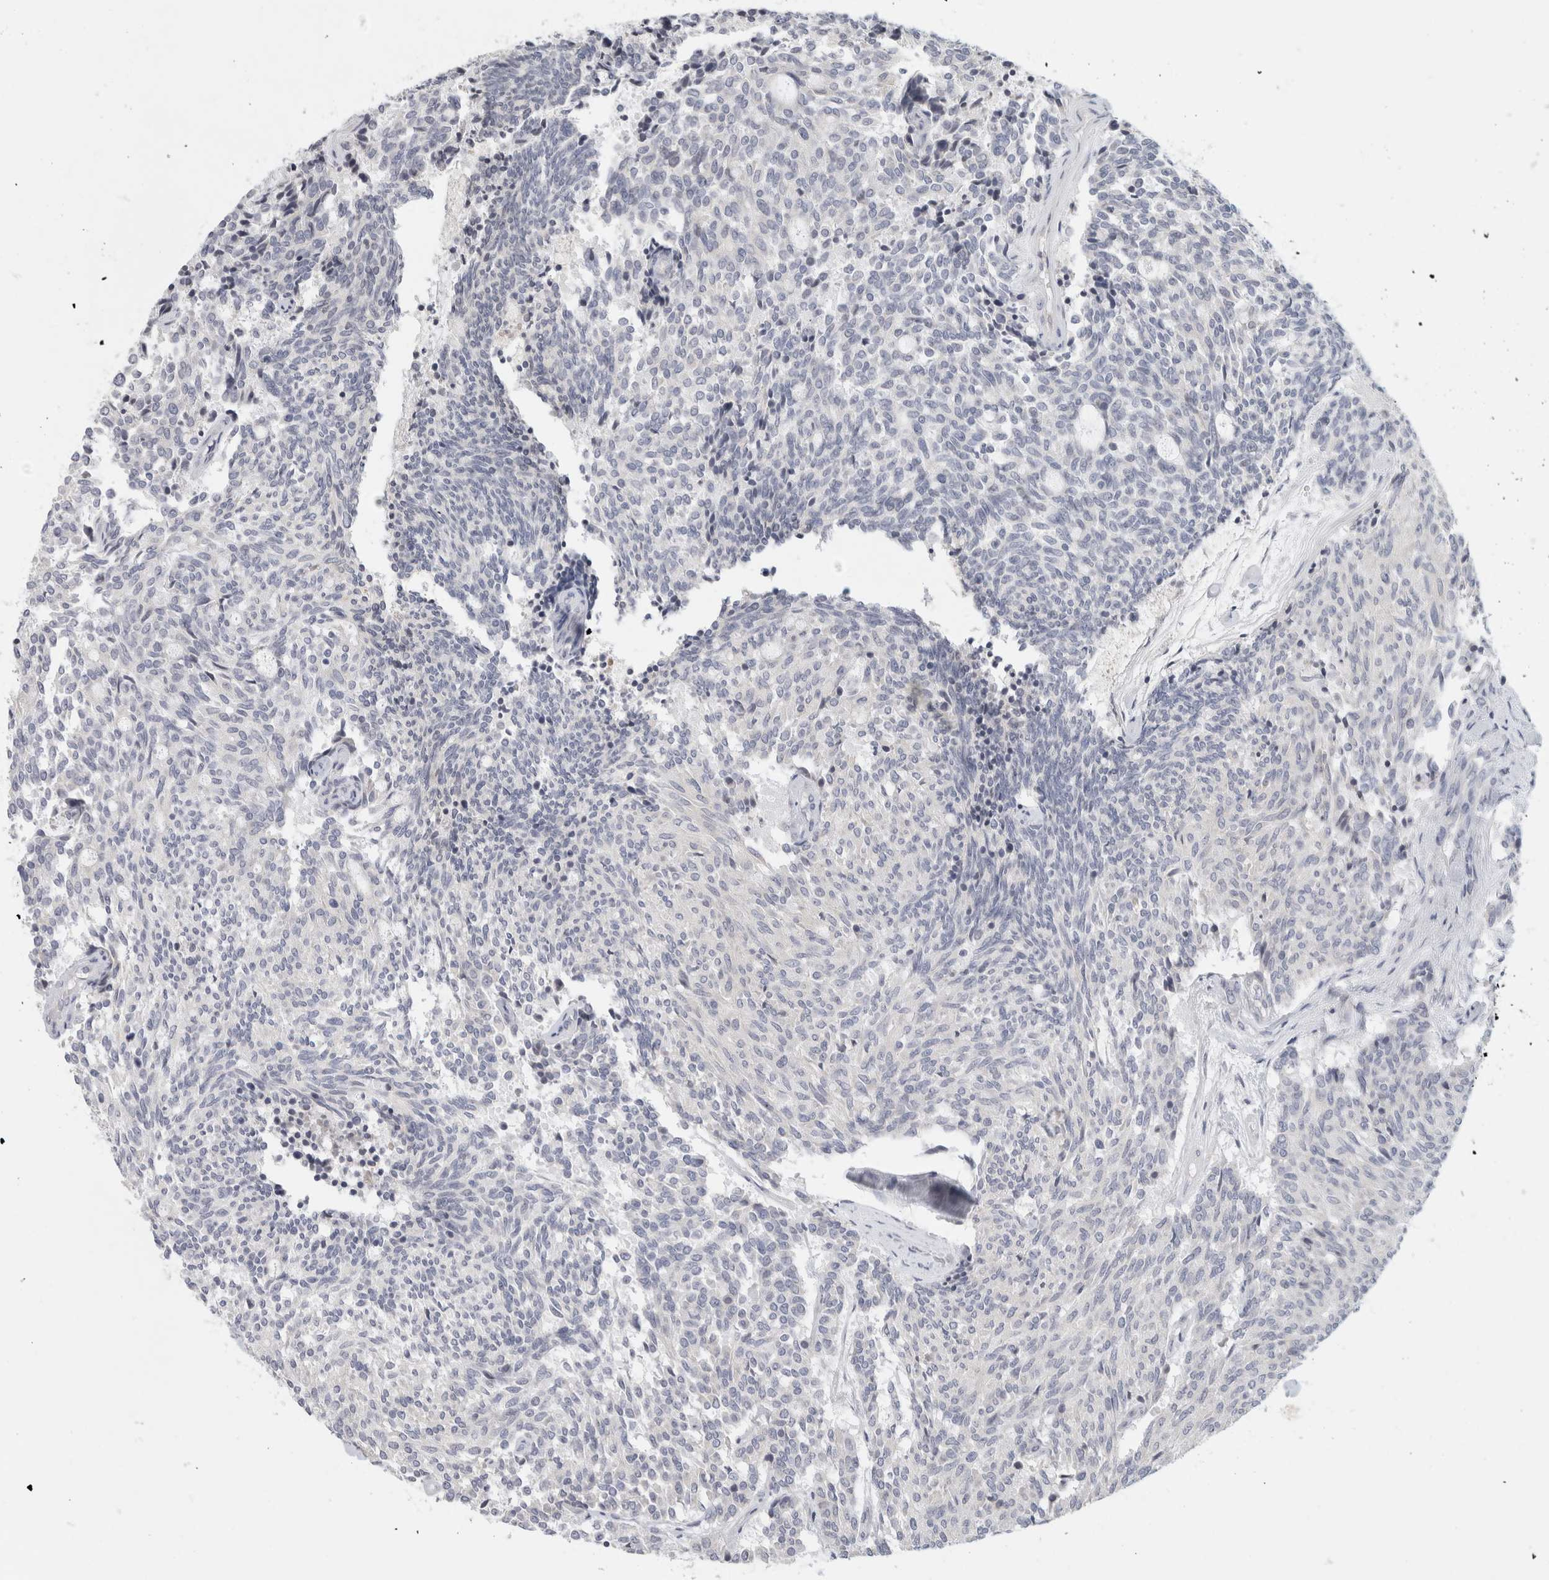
{"staining": {"intensity": "negative", "quantity": "none", "location": "none"}, "tissue": "carcinoid", "cell_type": "Tumor cells", "image_type": "cancer", "snomed": [{"axis": "morphology", "description": "Carcinoid, malignant, NOS"}, {"axis": "topography", "description": "Pancreas"}], "caption": "Protein analysis of carcinoid (malignant) shows no significant expression in tumor cells. (IHC, brightfield microscopy, high magnification).", "gene": "STK31", "patient": {"sex": "female", "age": 54}}